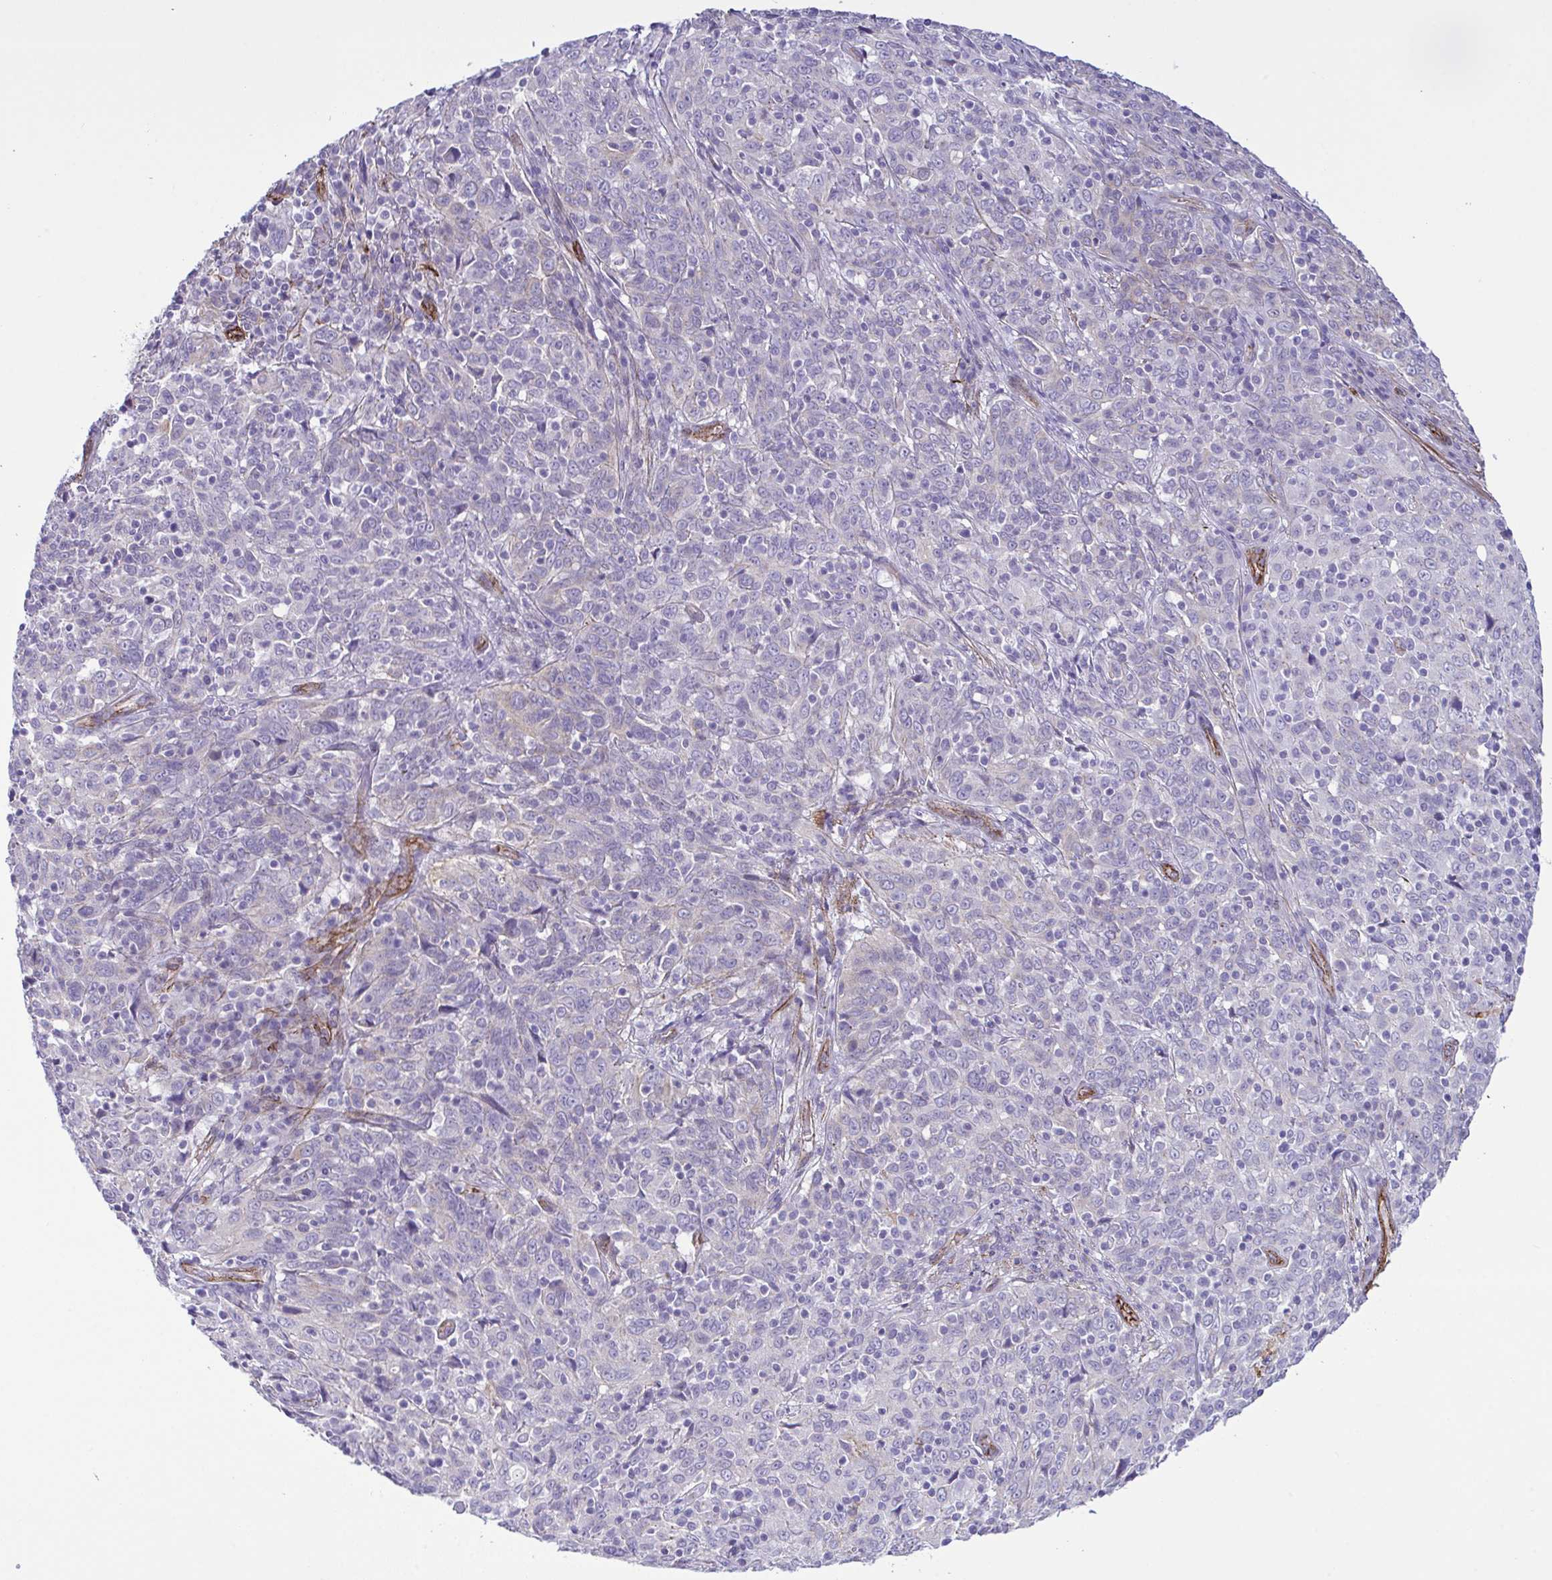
{"staining": {"intensity": "negative", "quantity": "none", "location": "none"}, "tissue": "cervical cancer", "cell_type": "Tumor cells", "image_type": "cancer", "snomed": [{"axis": "morphology", "description": "Squamous cell carcinoma, NOS"}, {"axis": "topography", "description": "Cervix"}], "caption": "This is an immunohistochemistry (IHC) histopathology image of human cervical cancer. There is no staining in tumor cells.", "gene": "SYNPO2L", "patient": {"sex": "female", "age": 46}}